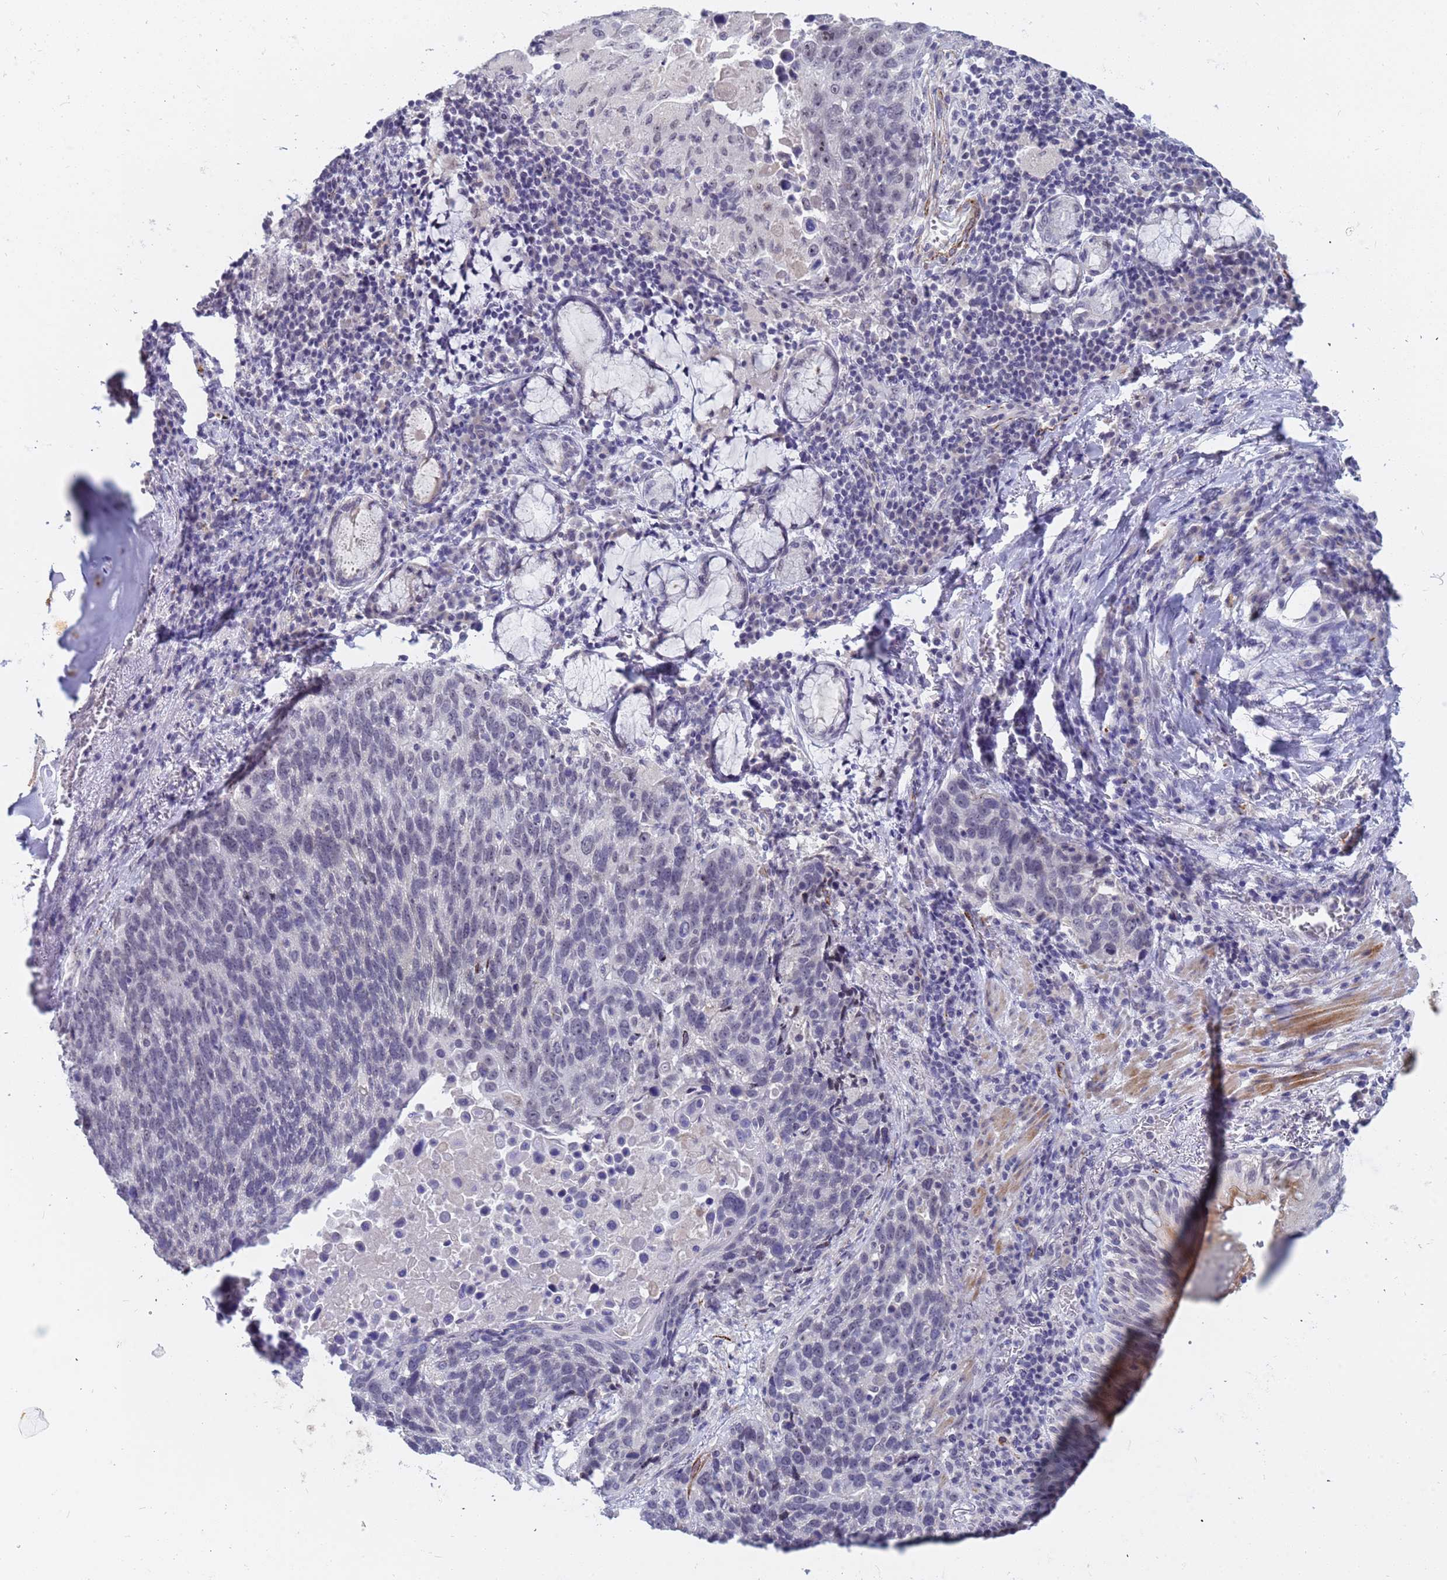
{"staining": {"intensity": "negative", "quantity": "none", "location": "none"}, "tissue": "lung cancer", "cell_type": "Tumor cells", "image_type": "cancer", "snomed": [{"axis": "morphology", "description": "Squamous cell carcinoma, NOS"}, {"axis": "topography", "description": "Lung"}], "caption": "Tumor cells are negative for brown protein staining in squamous cell carcinoma (lung).", "gene": "CXorf65", "patient": {"sex": "male", "age": 66}}